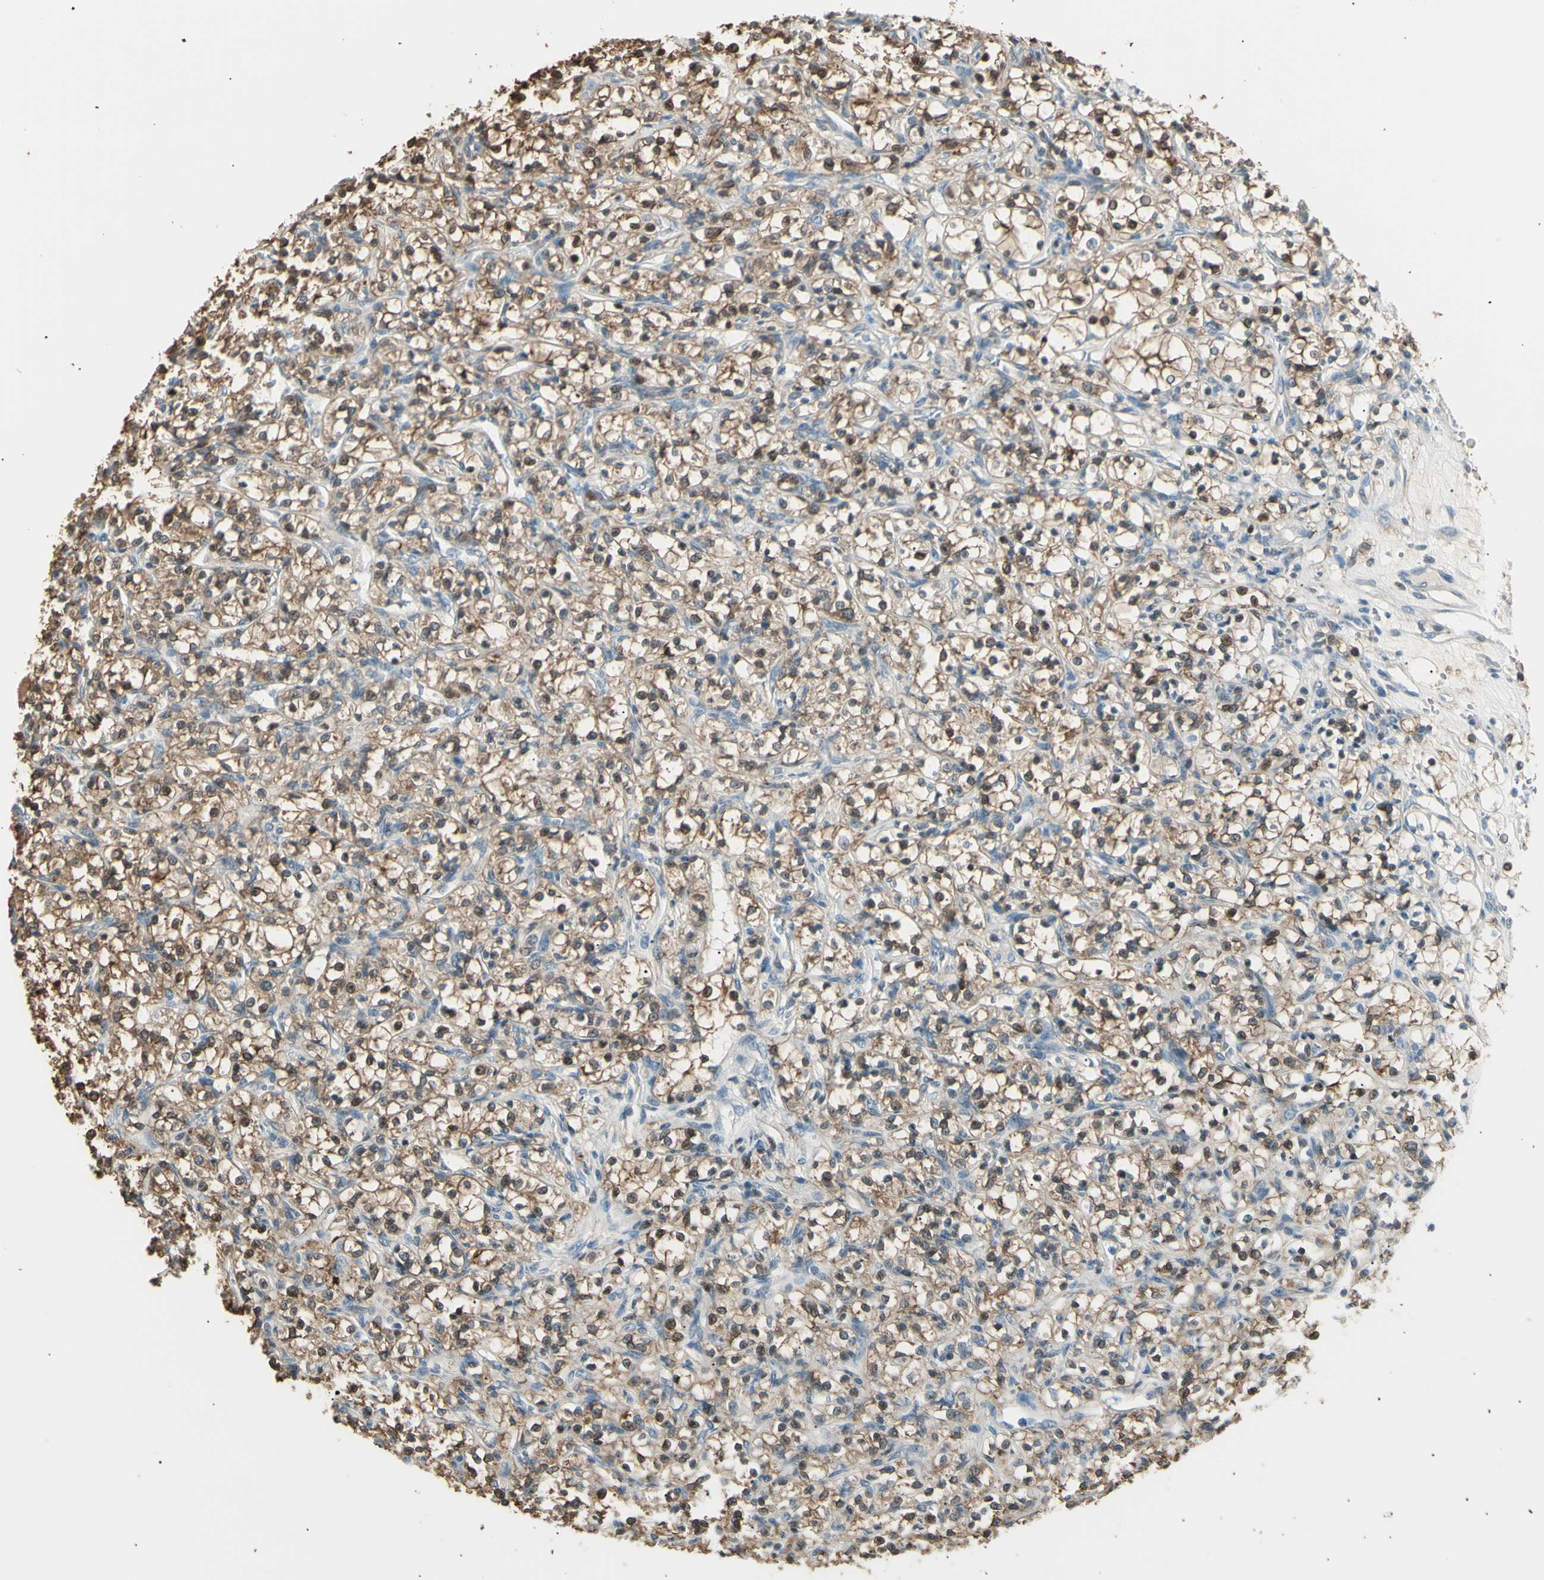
{"staining": {"intensity": "moderate", "quantity": ">75%", "location": "cytoplasmic/membranous"}, "tissue": "renal cancer", "cell_type": "Tumor cells", "image_type": "cancer", "snomed": [{"axis": "morphology", "description": "Adenocarcinoma, NOS"}, {"axis": "topography", "description": "Kidney"}], "caption": "Immunohistochemistry of human renal cancer demonstrates medium levels of moderate cytoplasmic/membranous positivity in about >75% of tumor cells.", "gene": "LHPP", "patient": {"sex": "female", "age": 69}}